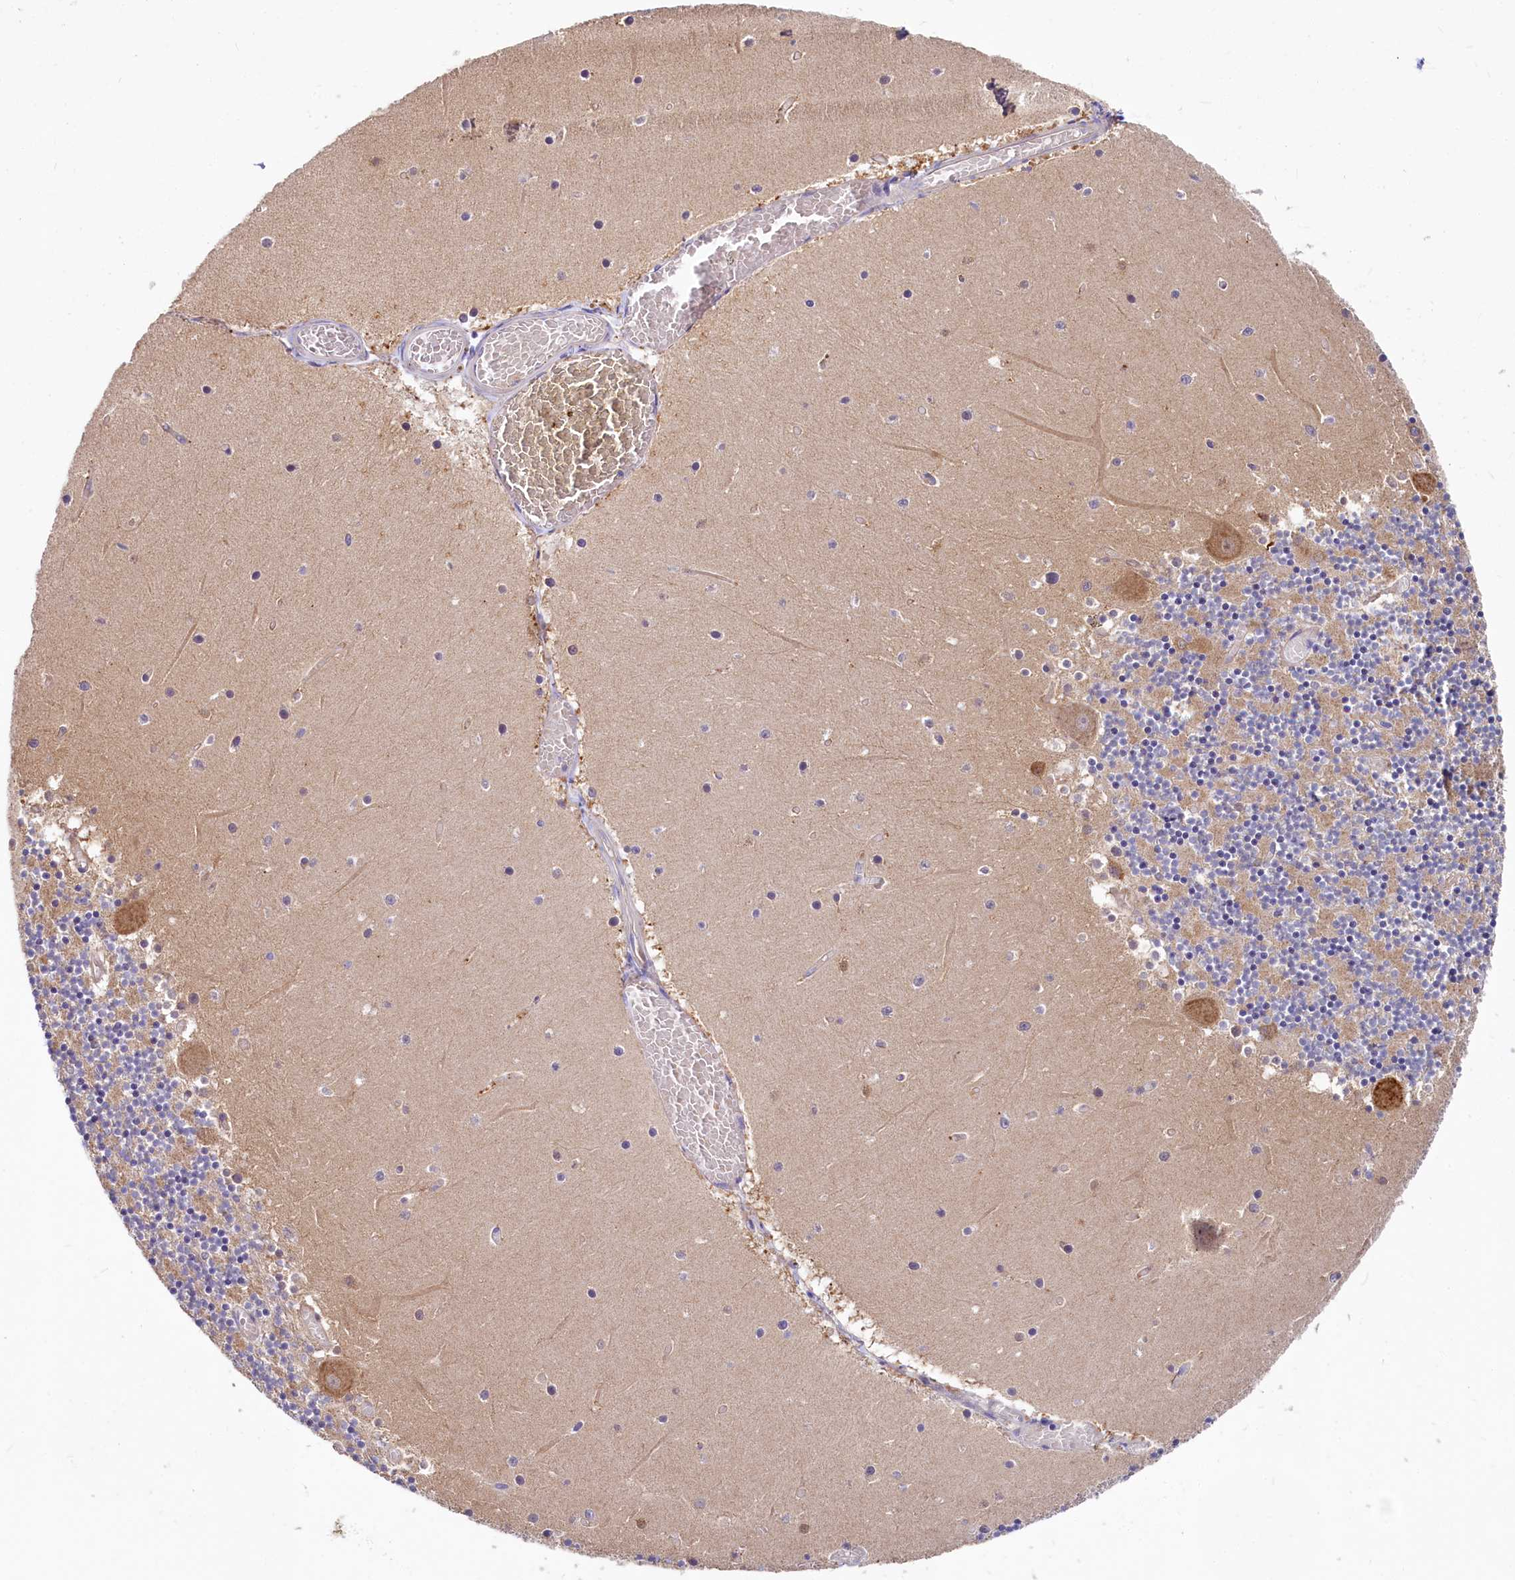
{"staining": {"intensity": "moderate", "quantity": "25%-75%", "location": "cytoplasmic/membranous"}, "tissue": "cerebellum", "cell_type": "Cells in granular layer", "image_type": "normal", "snomed": [{"axis": "morphology", "description": "Normal tissue, NOS"}, {"axis": "topography", "description": "Cerebellum"}], "caption": "Immunohistochemical staining of normal cerebellum exhibits 25%-75% levels of moderate cytoplasmic/membranous protein expression in about 25%-75% of cells in granular layer.", "gene": "QARS1", "patient": {"sex": "female", "age": 28}}